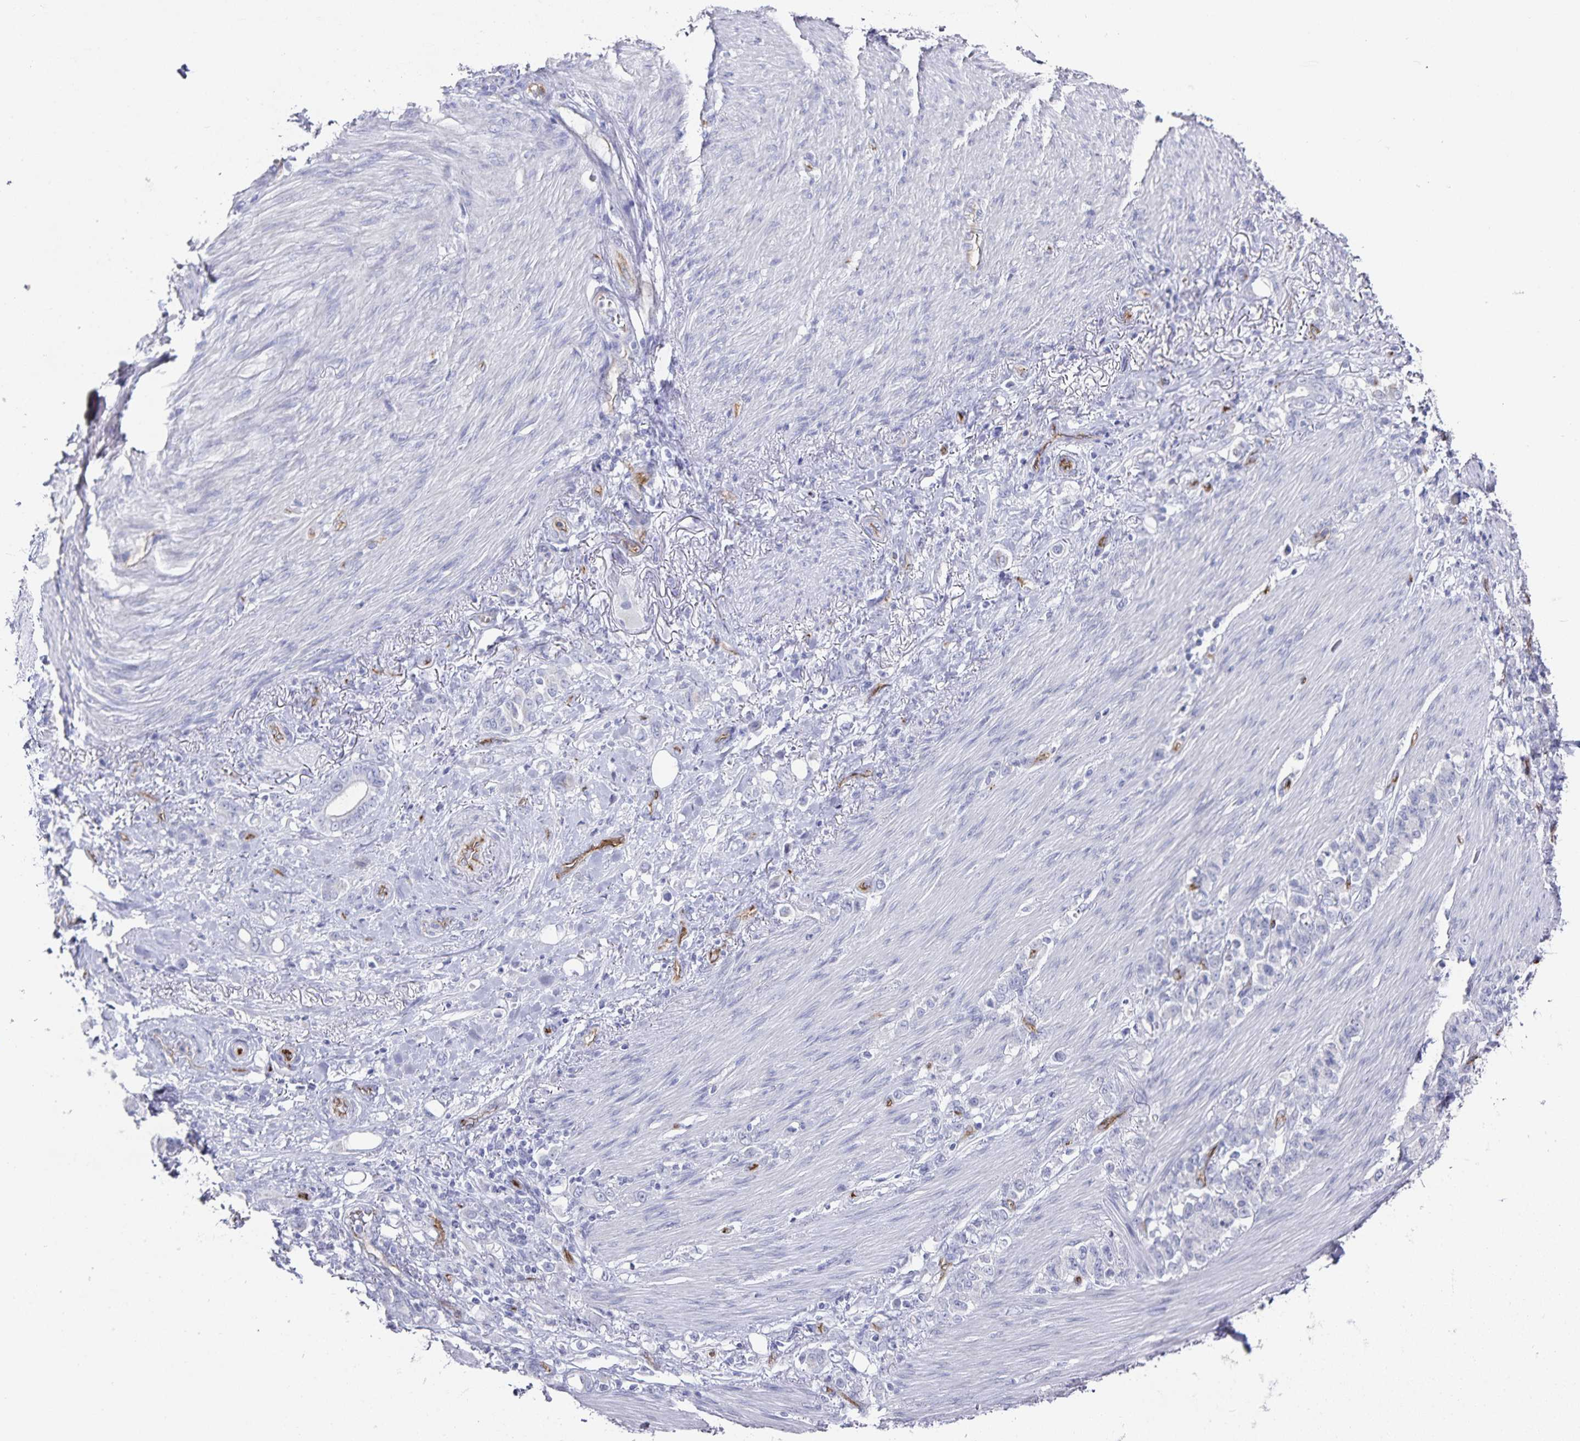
{"staining": {"intensity": "negative", "quantity": "none", "location": "none"}, "tissue": "stomach cancer", "cell_type": "Tumor cells", "image_type": "cancer", "snomed": [{"axis": "morphology", "description": "Adenocarcinoma, NOS"}, {"axis": "topography", "description": "Stomach"}], "caption": "Tumor cells are negative for protein expression in human stomach cancer. Nuclei are stained in blue.", "gene": "PODXL", "patient": {"sex": "female", "age": 79}}